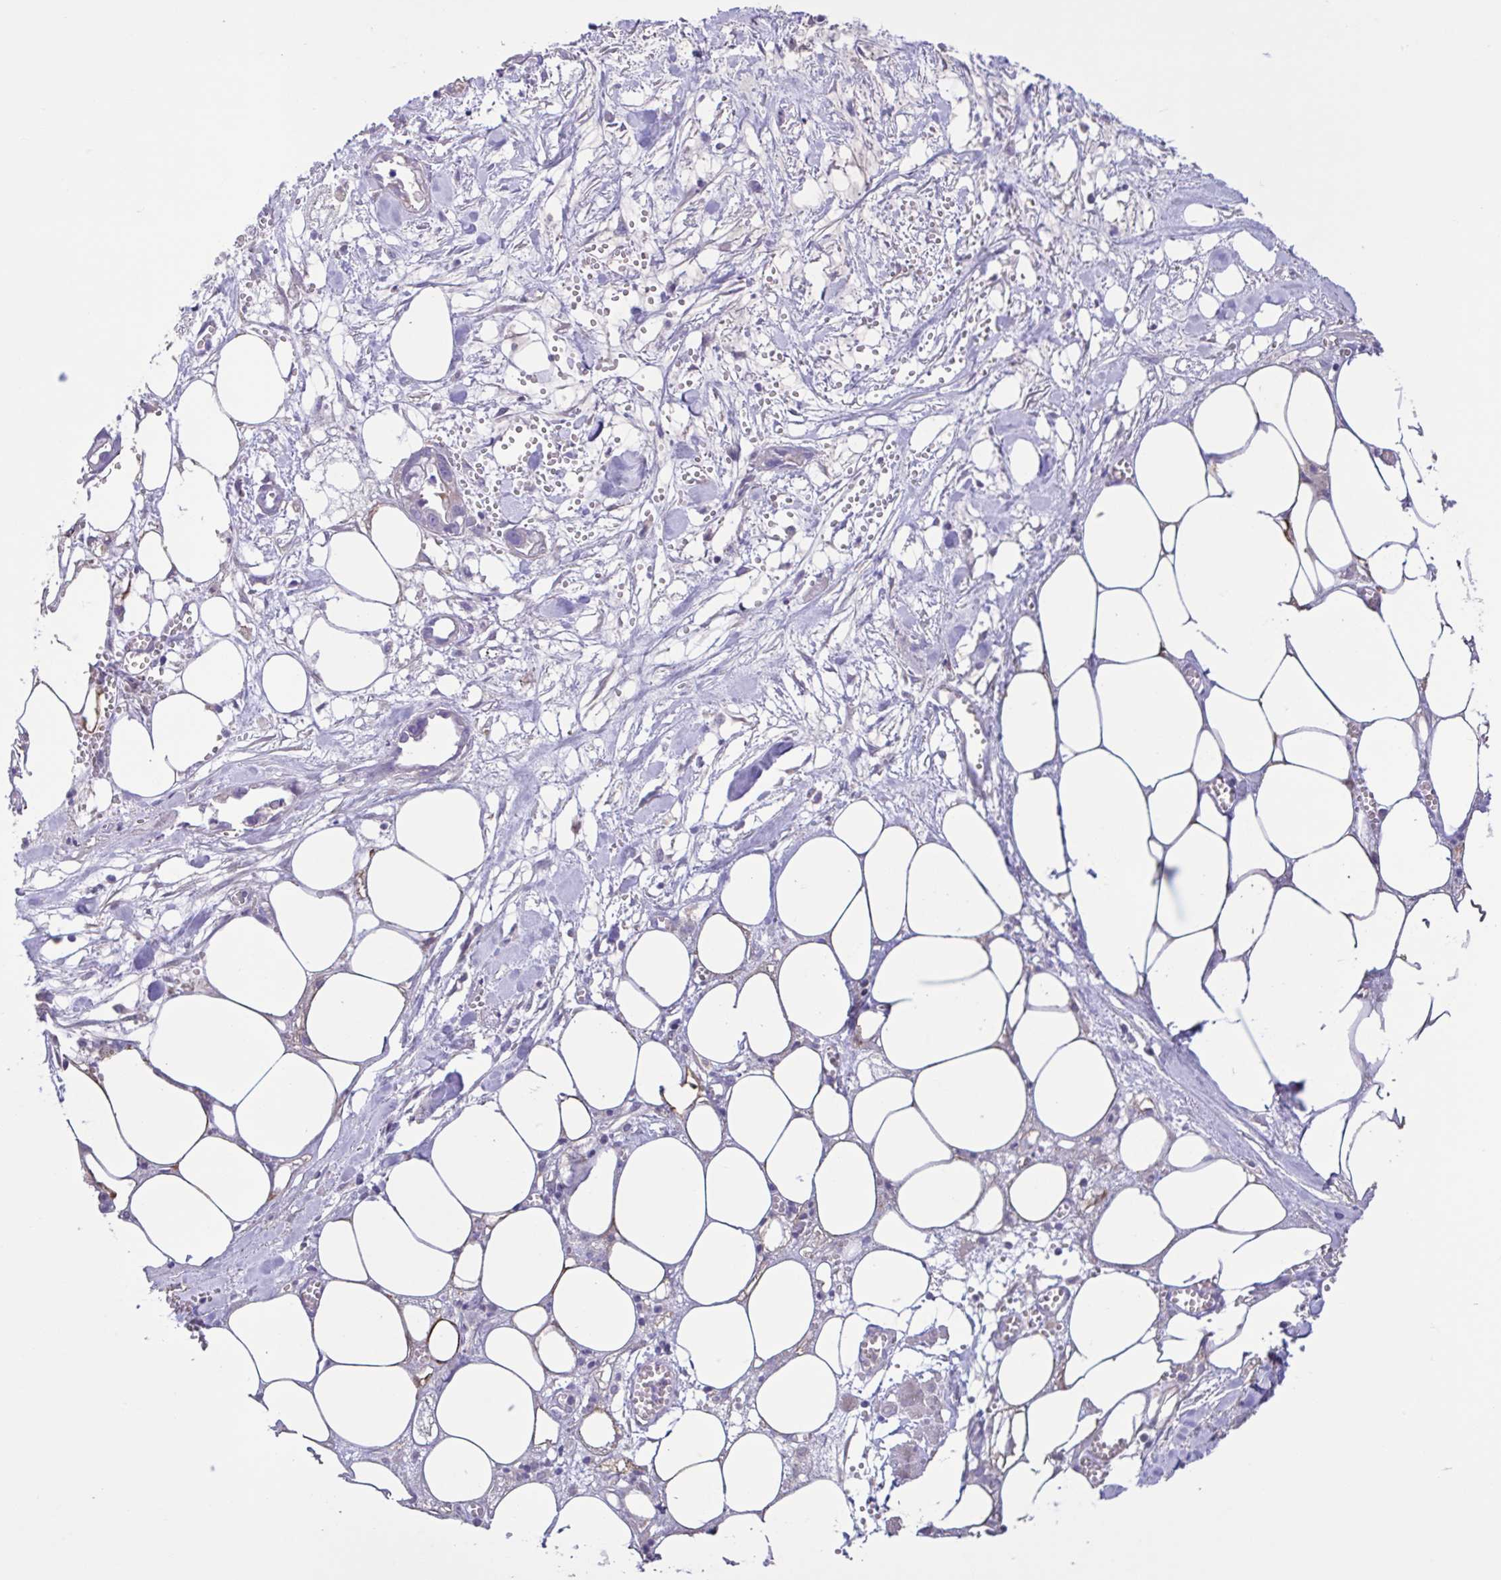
{"staining": {"intensity": "negative", "quantity": "none", "location": "none"}, "tissue": "pancreatic cancer", "cell_type": "Tumor cells", "image_type": "cancer", "snomed": [{"axis": "morphology", "description": "Adenocarcinoma, NOS"}, {"axis": "topography", "description": "Pancreas"}], "caption": "Pancreatic adenocarcinoma was stained to show a protein in brown. There is no significant positivity in tumor cells. (Immunohistochemistry, brightfield microscopy, high magnification).", "gene": "PLA2G4E", "patient": {"sex": "female", "age": 73}}